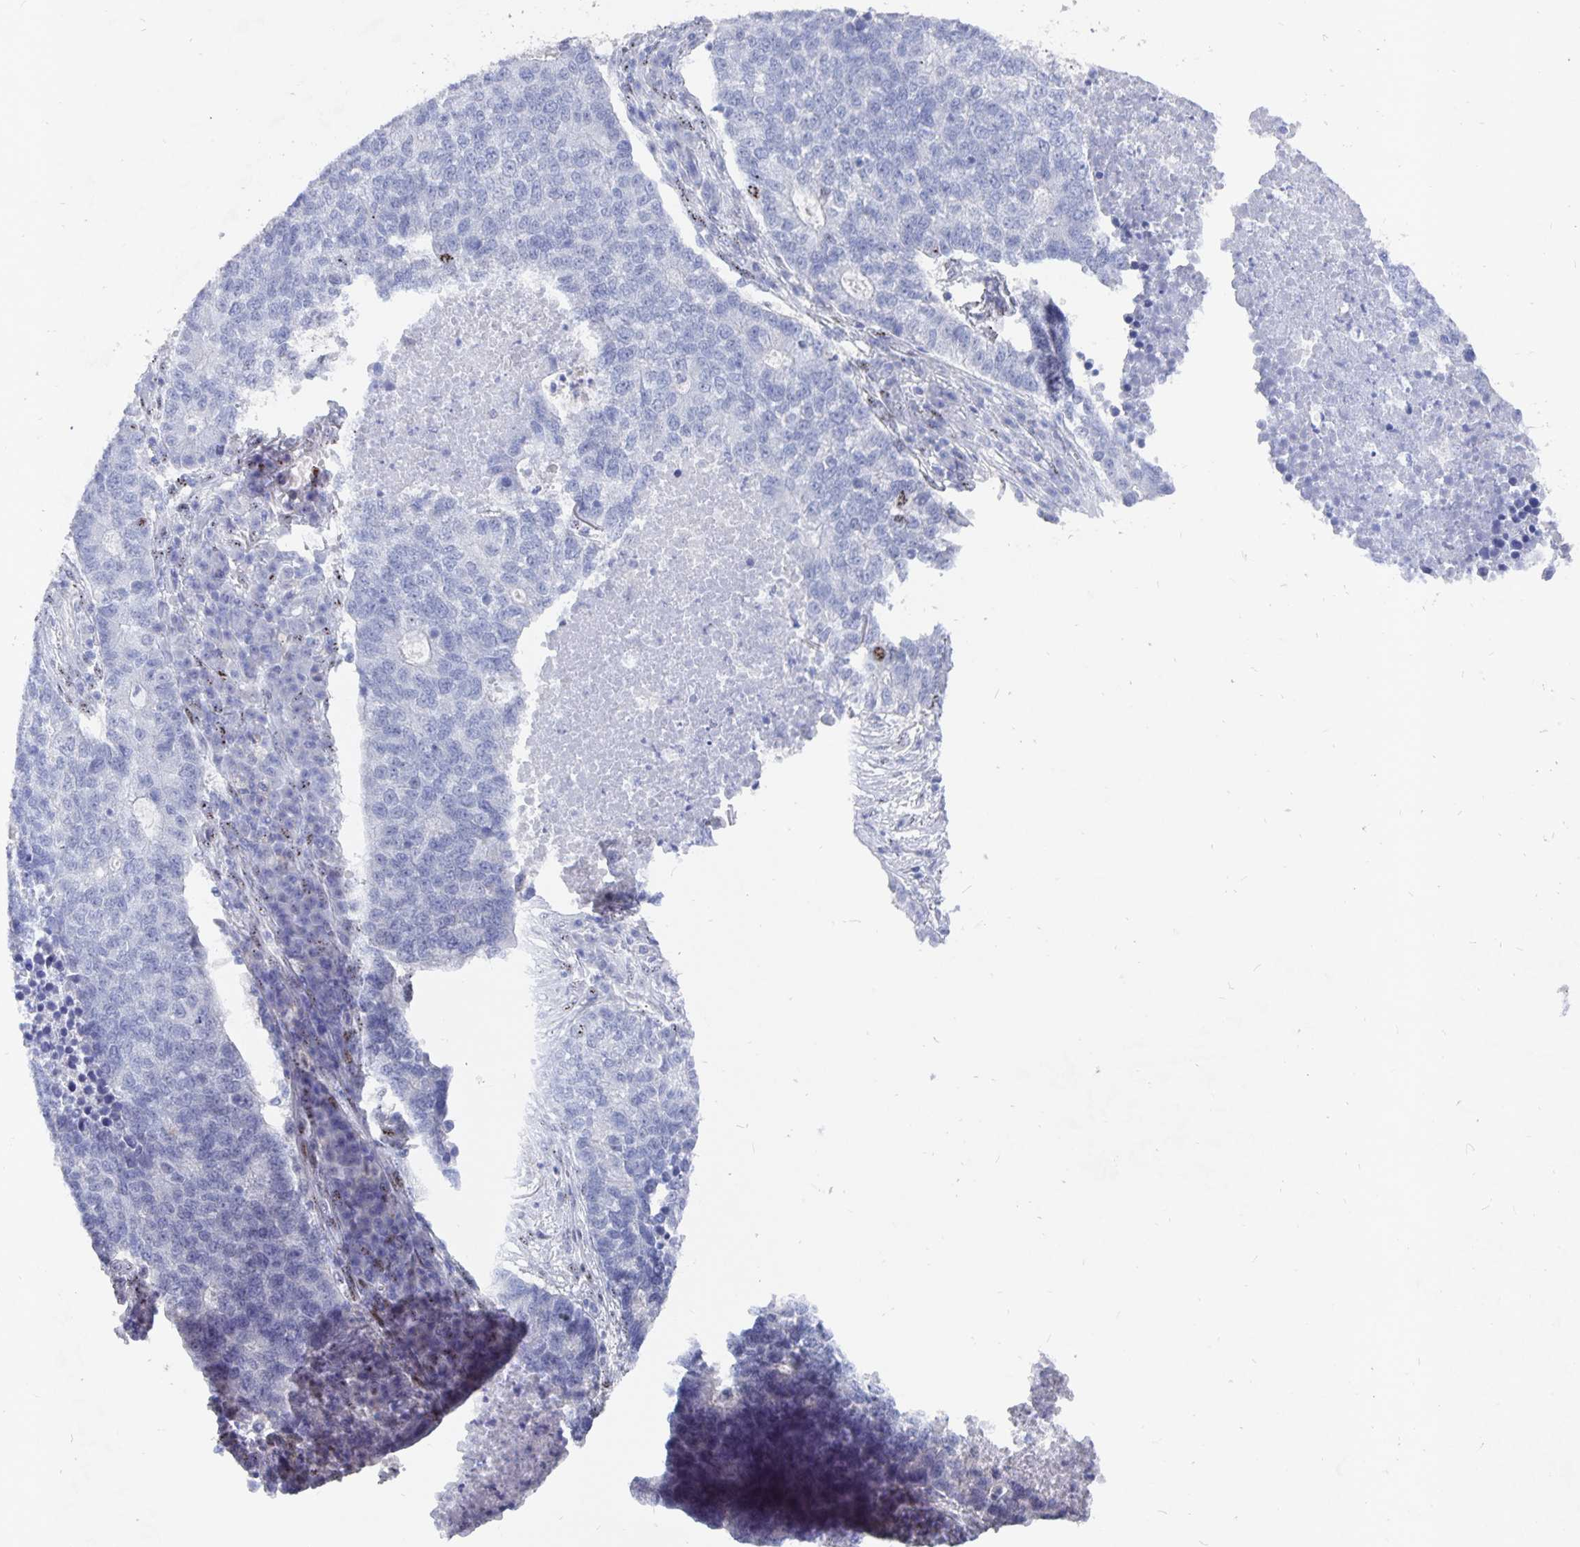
{"staining": {"intensity": "negative", "quantity": "none", "location": "none"}, "tissue": "lung cancer", "cell_type": "Tumor cells", "image_type": "cancer", "snomed": [{"axis": "morphology", "description": "Adenocarcinoma, NOS"}, {"axis": "topography", "description": "Lung"}], "caption": "DAB (3,3'-diaminobenzidine) immunohistochemical staining of human adenocarcinoma (lung) displays no significant staining in tumor cells. (DAB IHC visualized using brightfield microscopy, high magnification).", "gene": "SMOC1", "patient": {"sex": "male", "age": 57}}